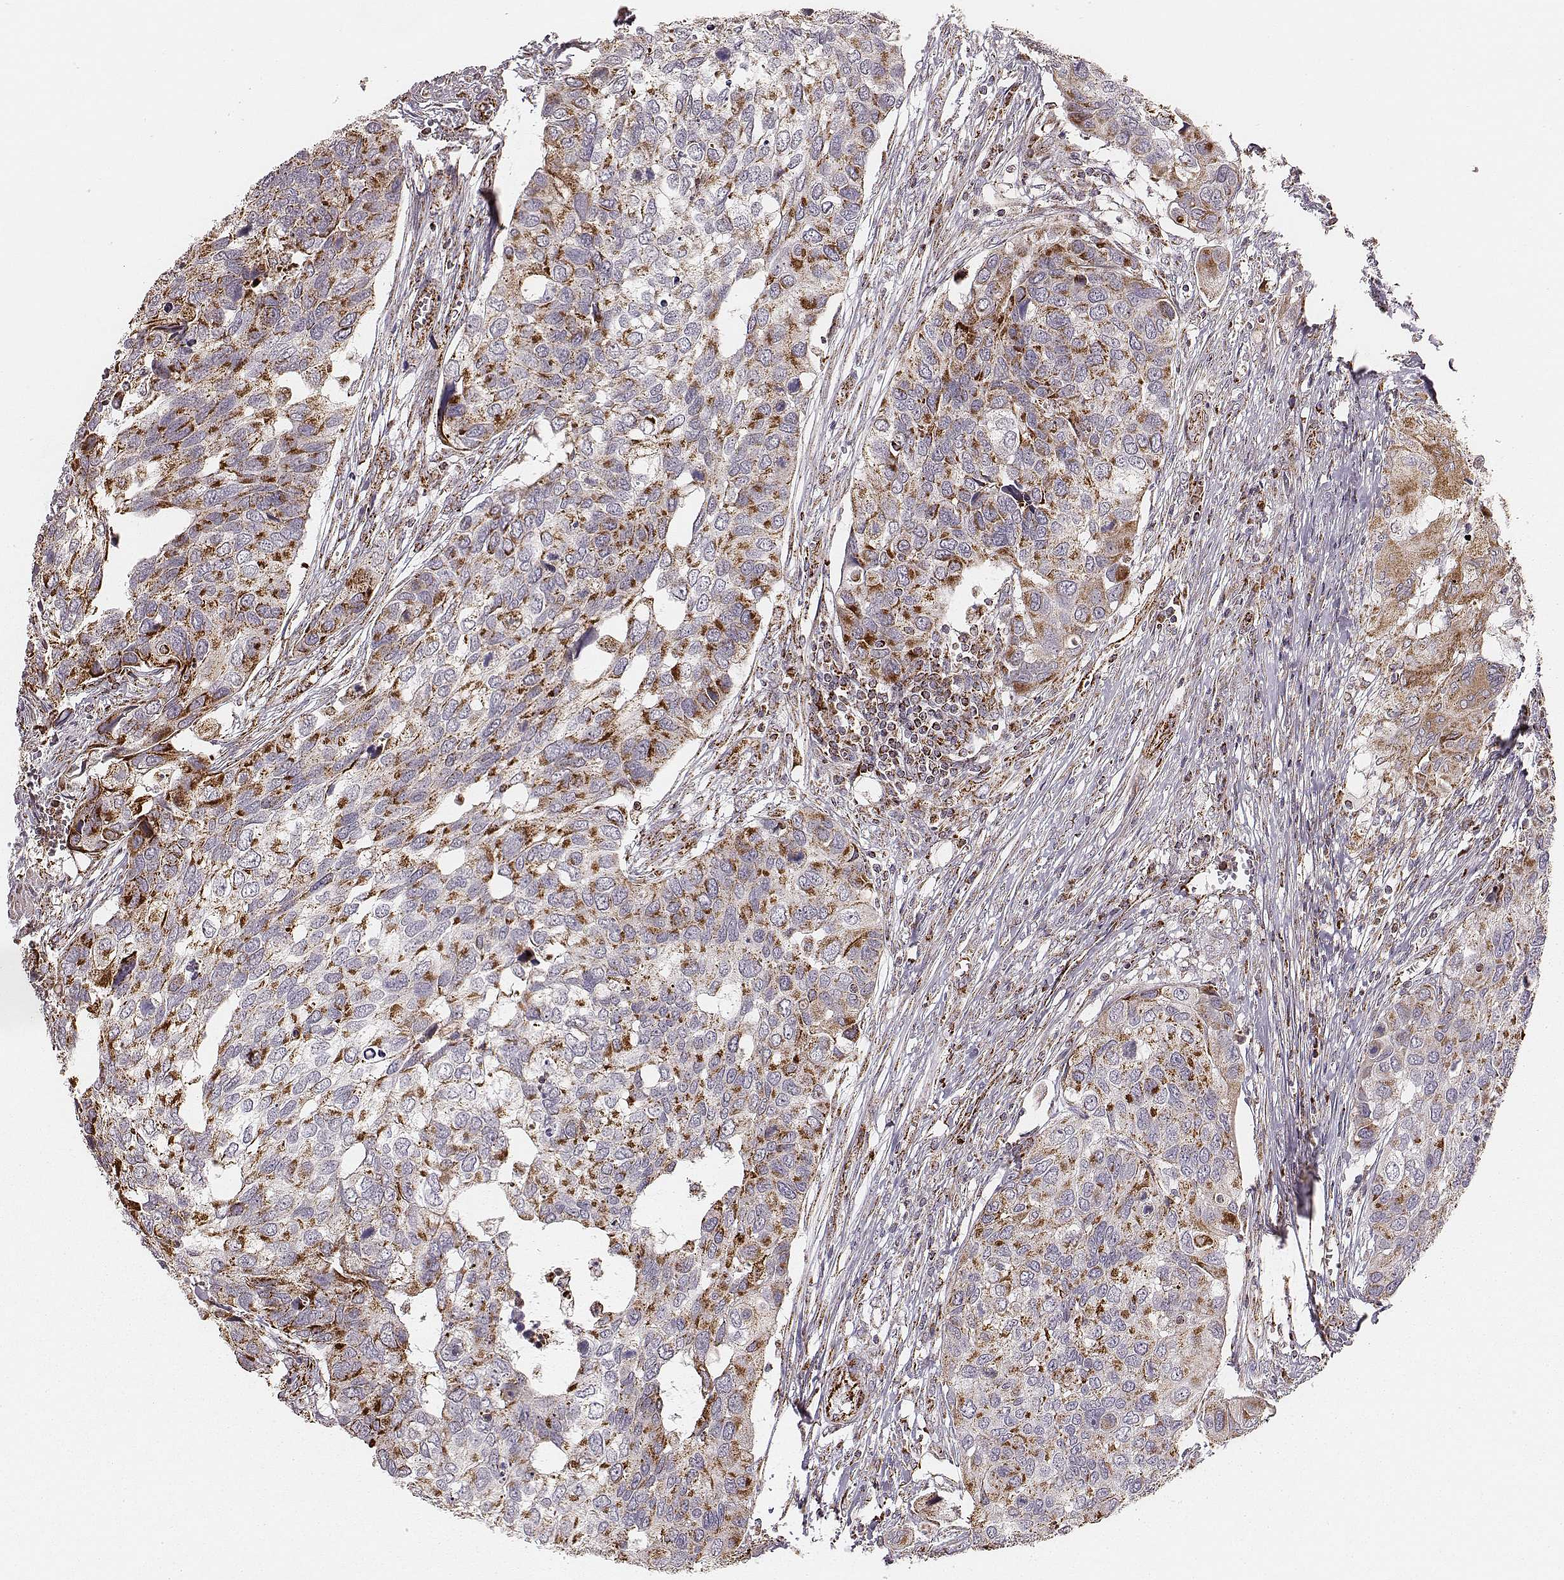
{"staining": {"intensity": "moderate", "quantity": ">75%", "location": "cytoplasmic/membranous"}, "tissue": "urothelial cancer", "cell_type": "Tumor cells", "image_type": "cancer", "snomed": [{"axis": "morphology", "description": "Urothelial carcinoma, High grade"}, {"axis": "topography", "description": "Urinary bladder"}], "caption": "An immunohistochemistry histopathology image of neoplastic tissue is shown. Protein staining in brown highlights moderate cytoplasmic/membranous positivity in urothelial cancer within tumor cells.", "gene": "TUFM", "patient": {"sex": "male", "age": 60}}